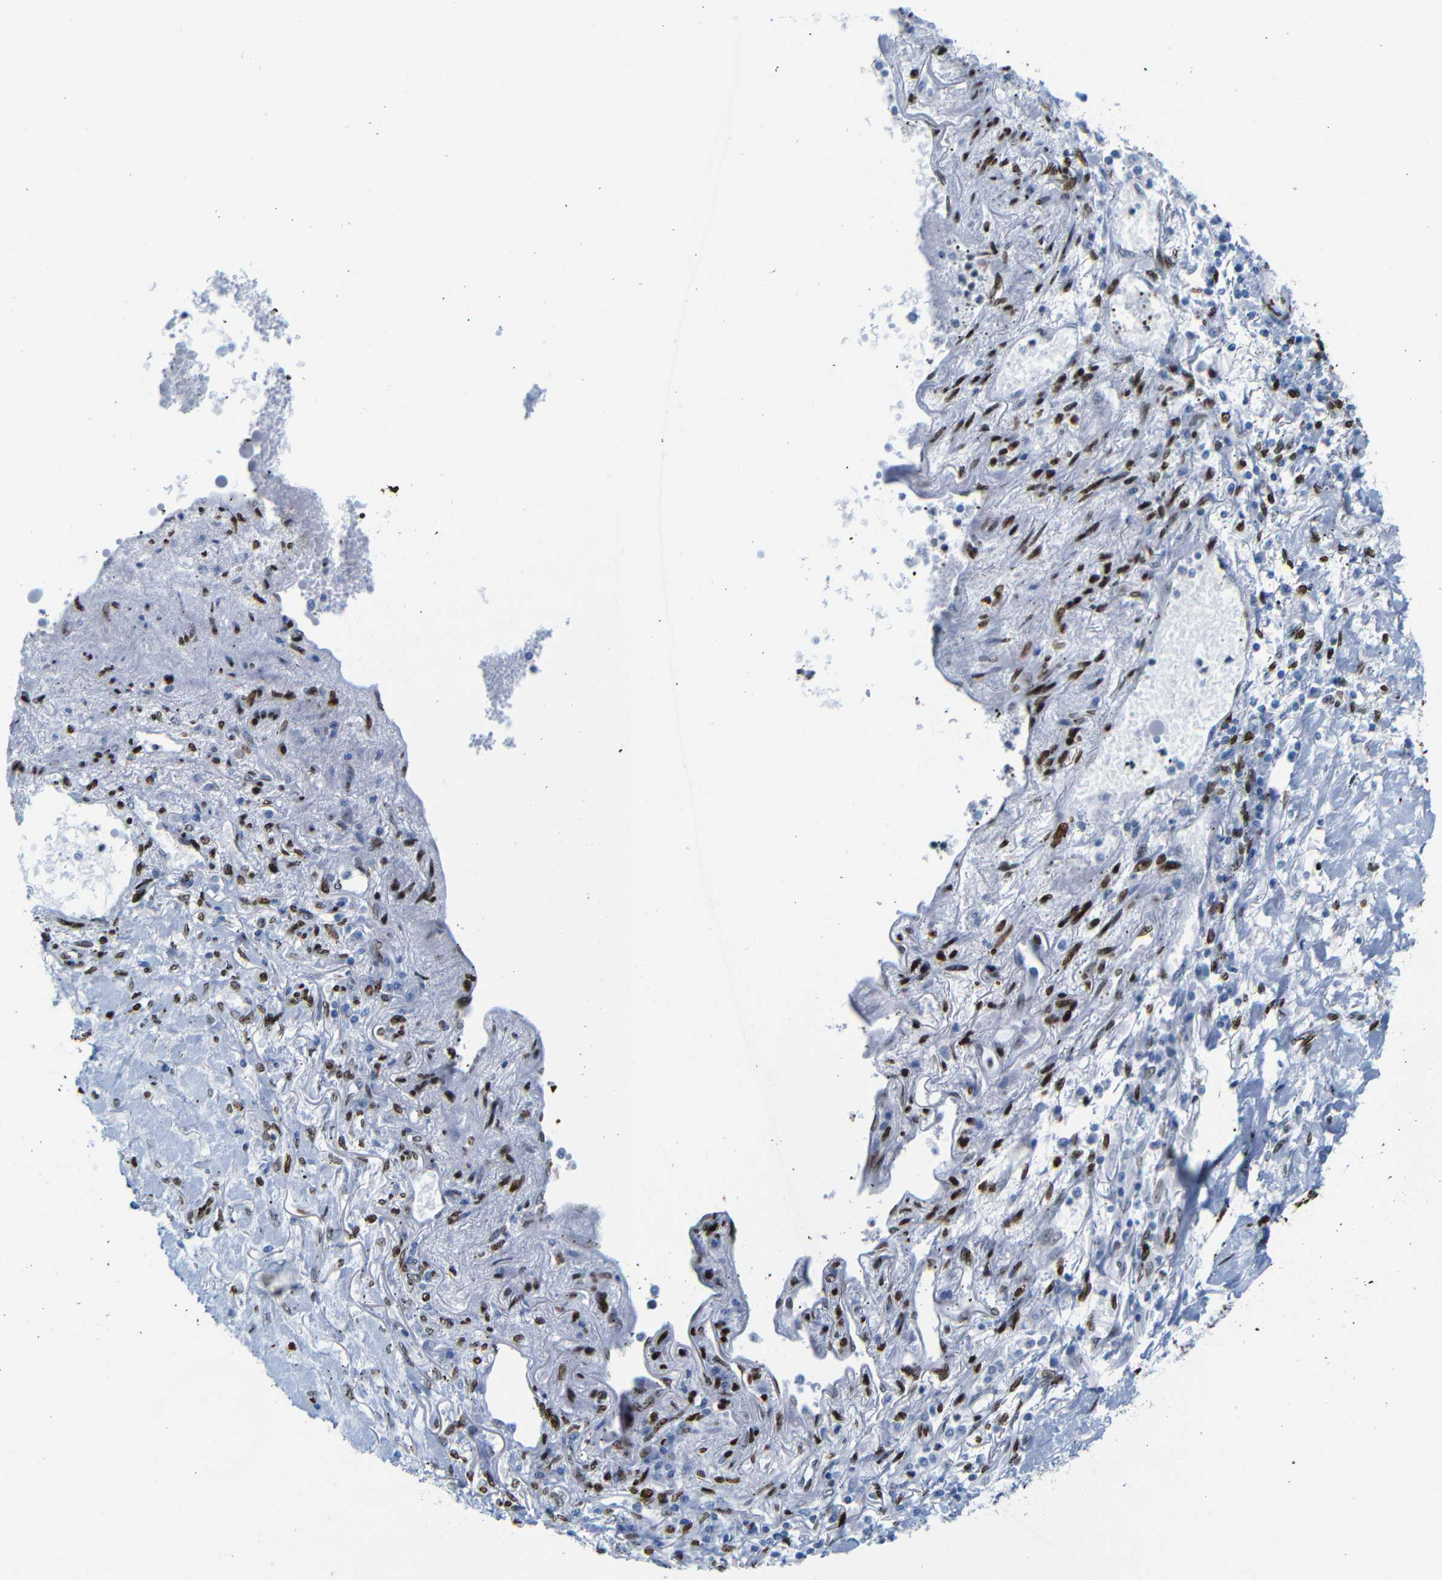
{"staining": {"intensity": "strong", "quantity": ">75%", "location": "nuclear"}, "tissue": "lung cancer", "cell_type": "Tumor cells", "image_type": "cancer", "snomed": [{"axis": "morphology", "description": "Adenocarcinoma, NOS"}, {"axis": "topography", "description": "Lung"}], "caption": "IHC micrograph of human adenocarcinoma (lung) stained for a protein (brown), which demonstrates high levels of strong nuclear positivity in about >75% of tumor cells.", "gene": "NPIPB15", "patient": {"sex": "male", "age": 49}}